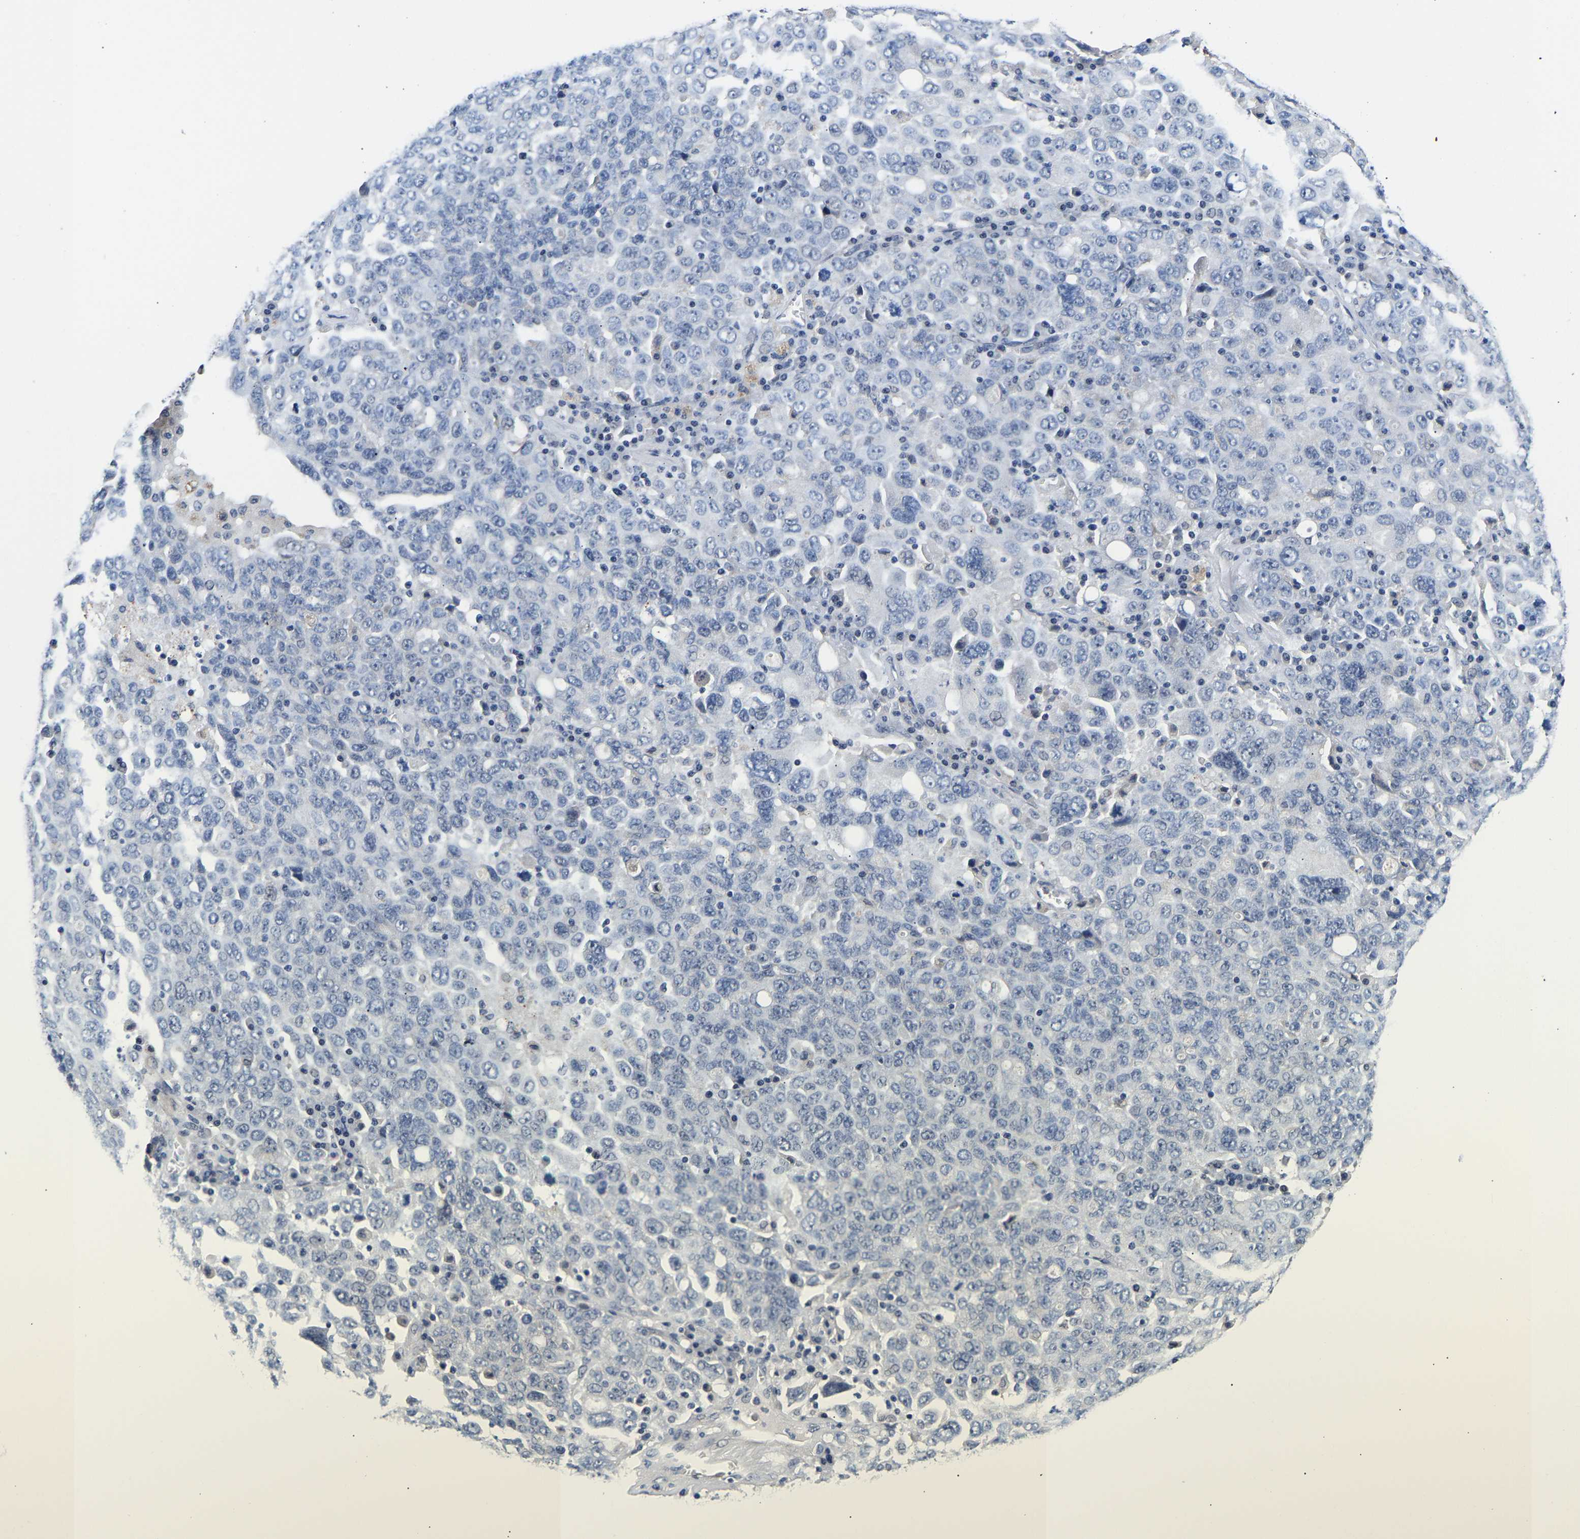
{"staining": {"intensity": "negative", "quantity": "none", "location": "none"}, "tissue": "ovarian cancer", "cell_type": "Tumor cells", "image_type": "cancer", "snomed": [{"axis": "morphology", "description": "Carcinoma, endometroid"}, {"axis": "topography", "description": "Ovary"}], "caption": "This is a photomicrograph of immunohistochemistry (IHC) staining of ovarian cancer, which shows no expression in tumor cells. (Stains: DAB (3,3'-diaminobenzidine) IHC with hematoxylin counter stain, Microscopy: brightfield microscopy at high magnification).", "gene": "METTL16", "patient": {"sex": "female", "age": 62}}